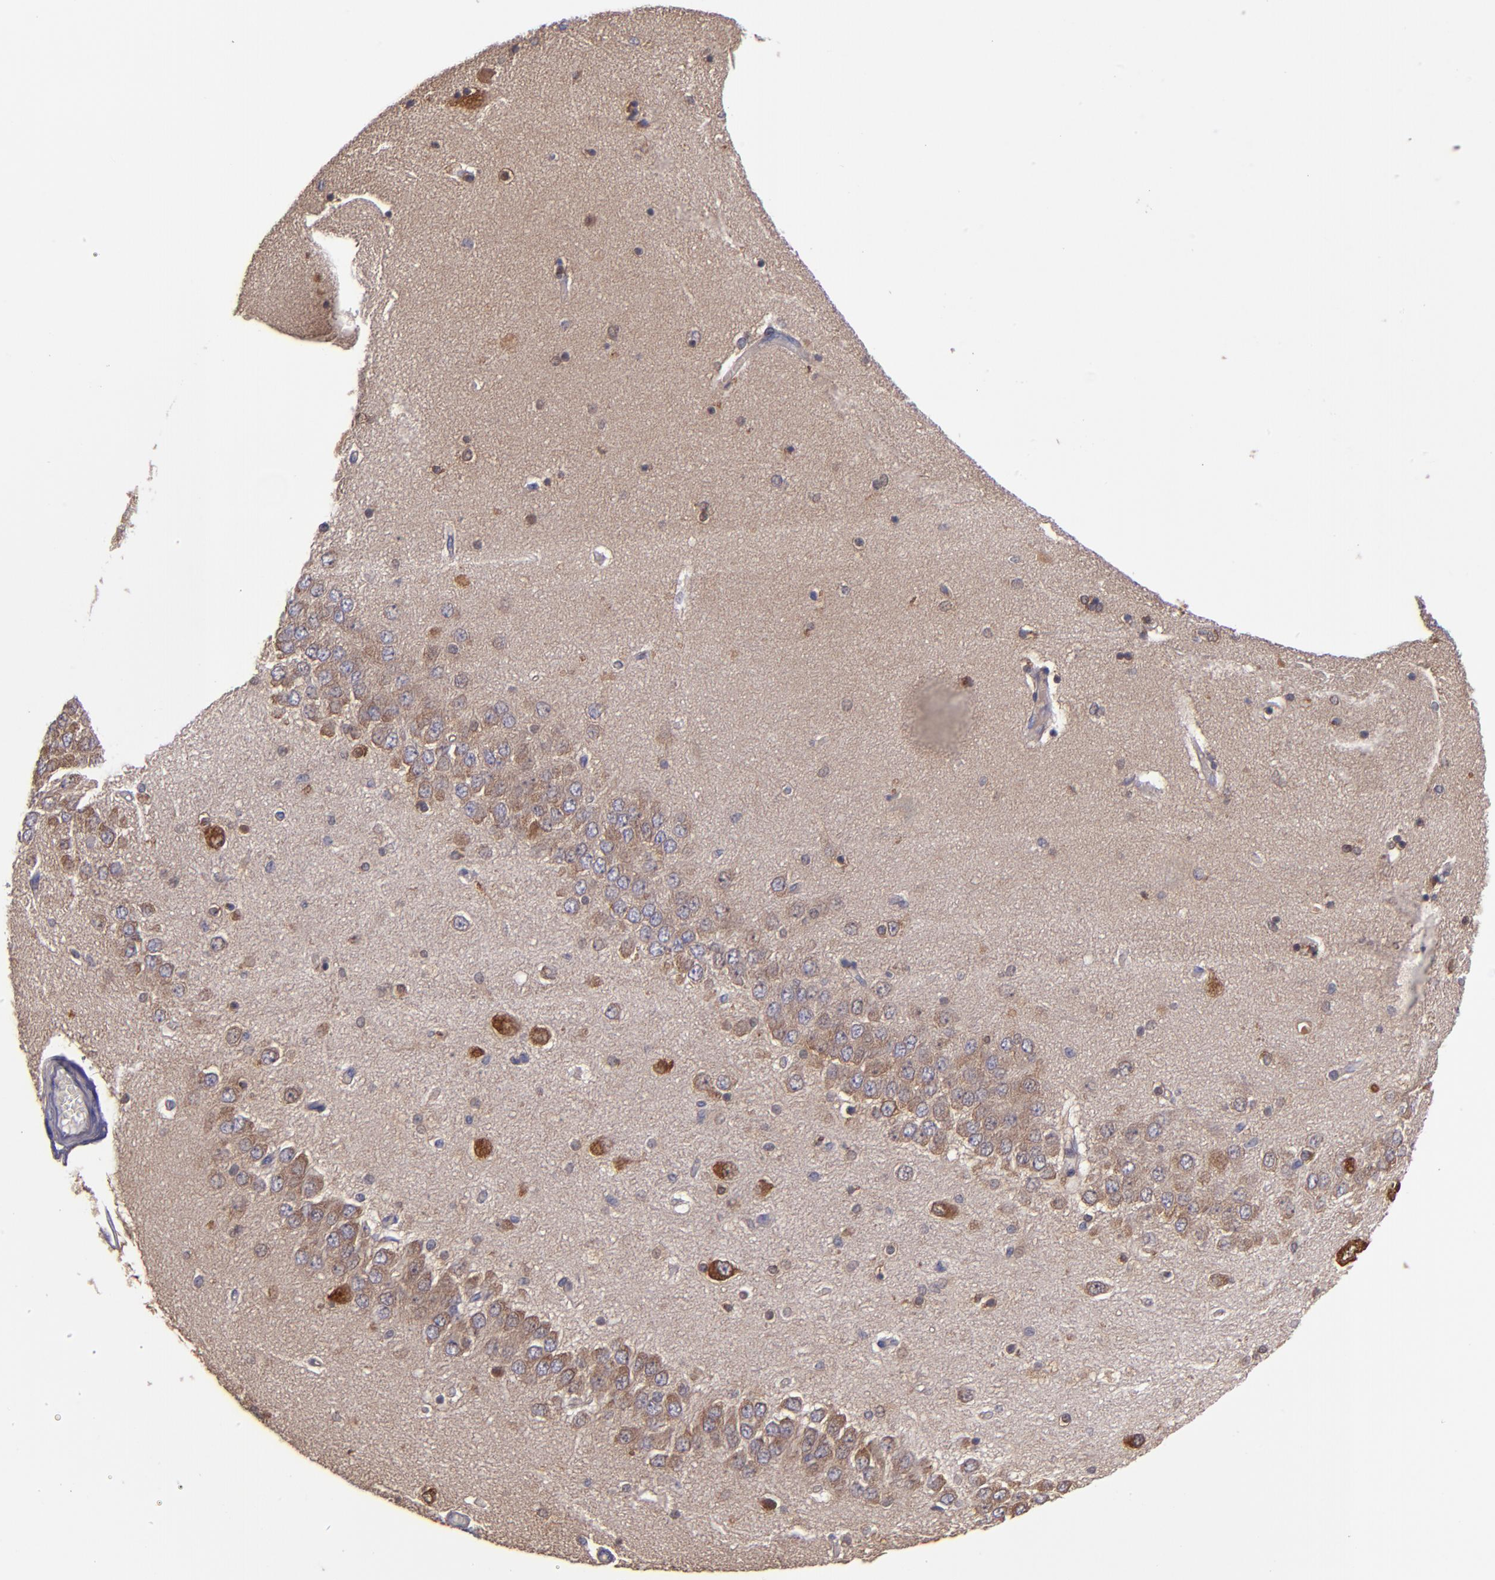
{"staining": {"intensity": "weak", "quantity": "25%-75%", "location": "cytoplasmic/membranous"}, "tissue": "hippocampus", "cell_type": "Glial cells", "image_type": "normal", "snomed": [{"axis": "morphology", "description": "Normal tissue, NOS"}, {"axis": "topography", "description": "Hippocampus"}], "caption": "Immunohistochemistry (IHC) (DAB) staining of benign hippocampus shows weak cytoplasmic/membranous protein staining in approximately 25%-75% of glial cells.", "gene": "CARS1", "patient": {"sex": "female", "age": 54}}